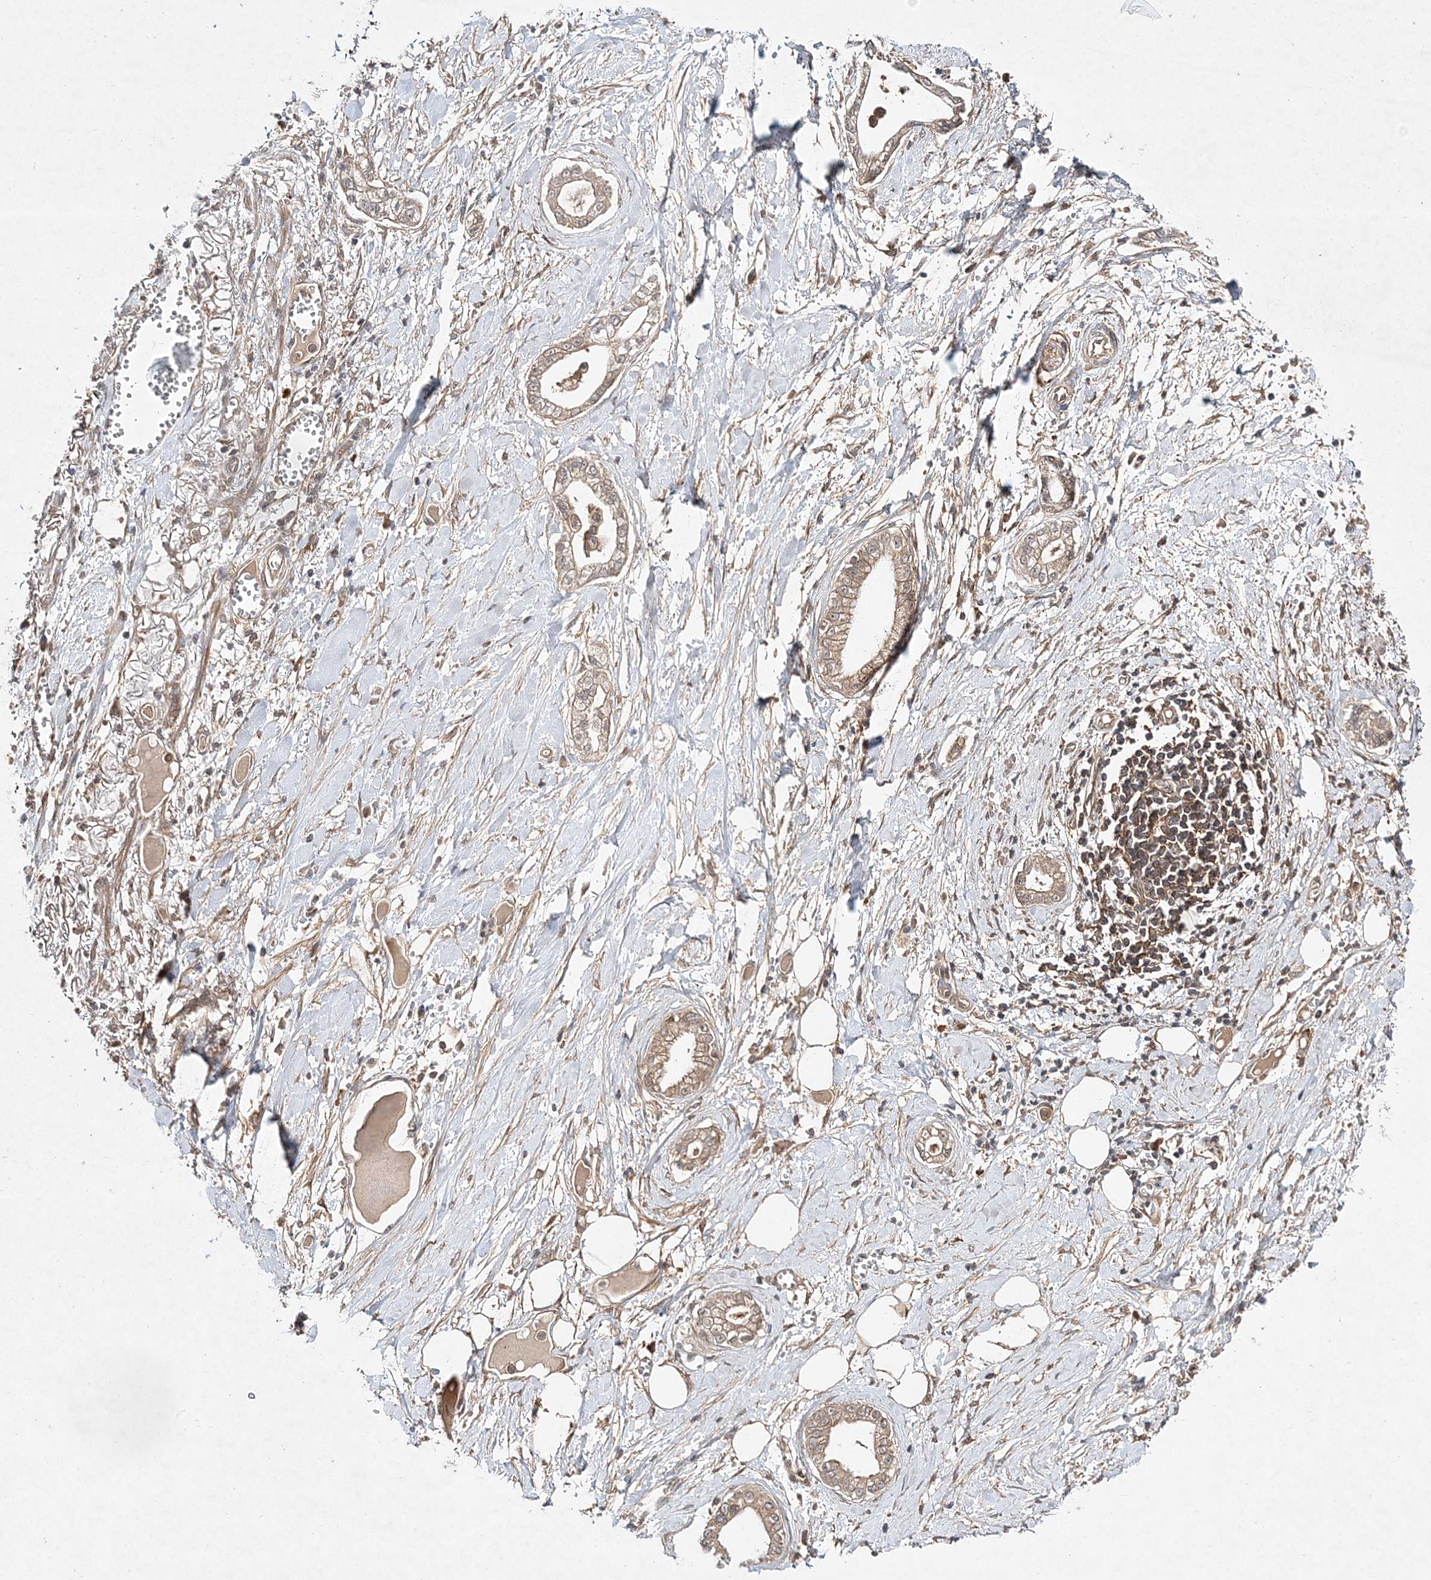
{"staining": {"intensity": "weak", "quantity": ">75%", "location": "cytoplasmic/membranous"}, "tissue": "pancreatic cancer", "cell_type": "Tumor cells", "image_type": "cancer", "snomed": [{"axis": "morphology", "description": "Adenocarcinoma, NOS"}, {"axis": "topography", "description": "Pancreas"}], "caption": "Immunohistochemical staining of pancreatic cancer displays weak cytoplasmic/membranous protein staining in approximately >75% of tumor cells.", "gene": "TMEM9B", "patient": {"sex": "male", "age": 68}}